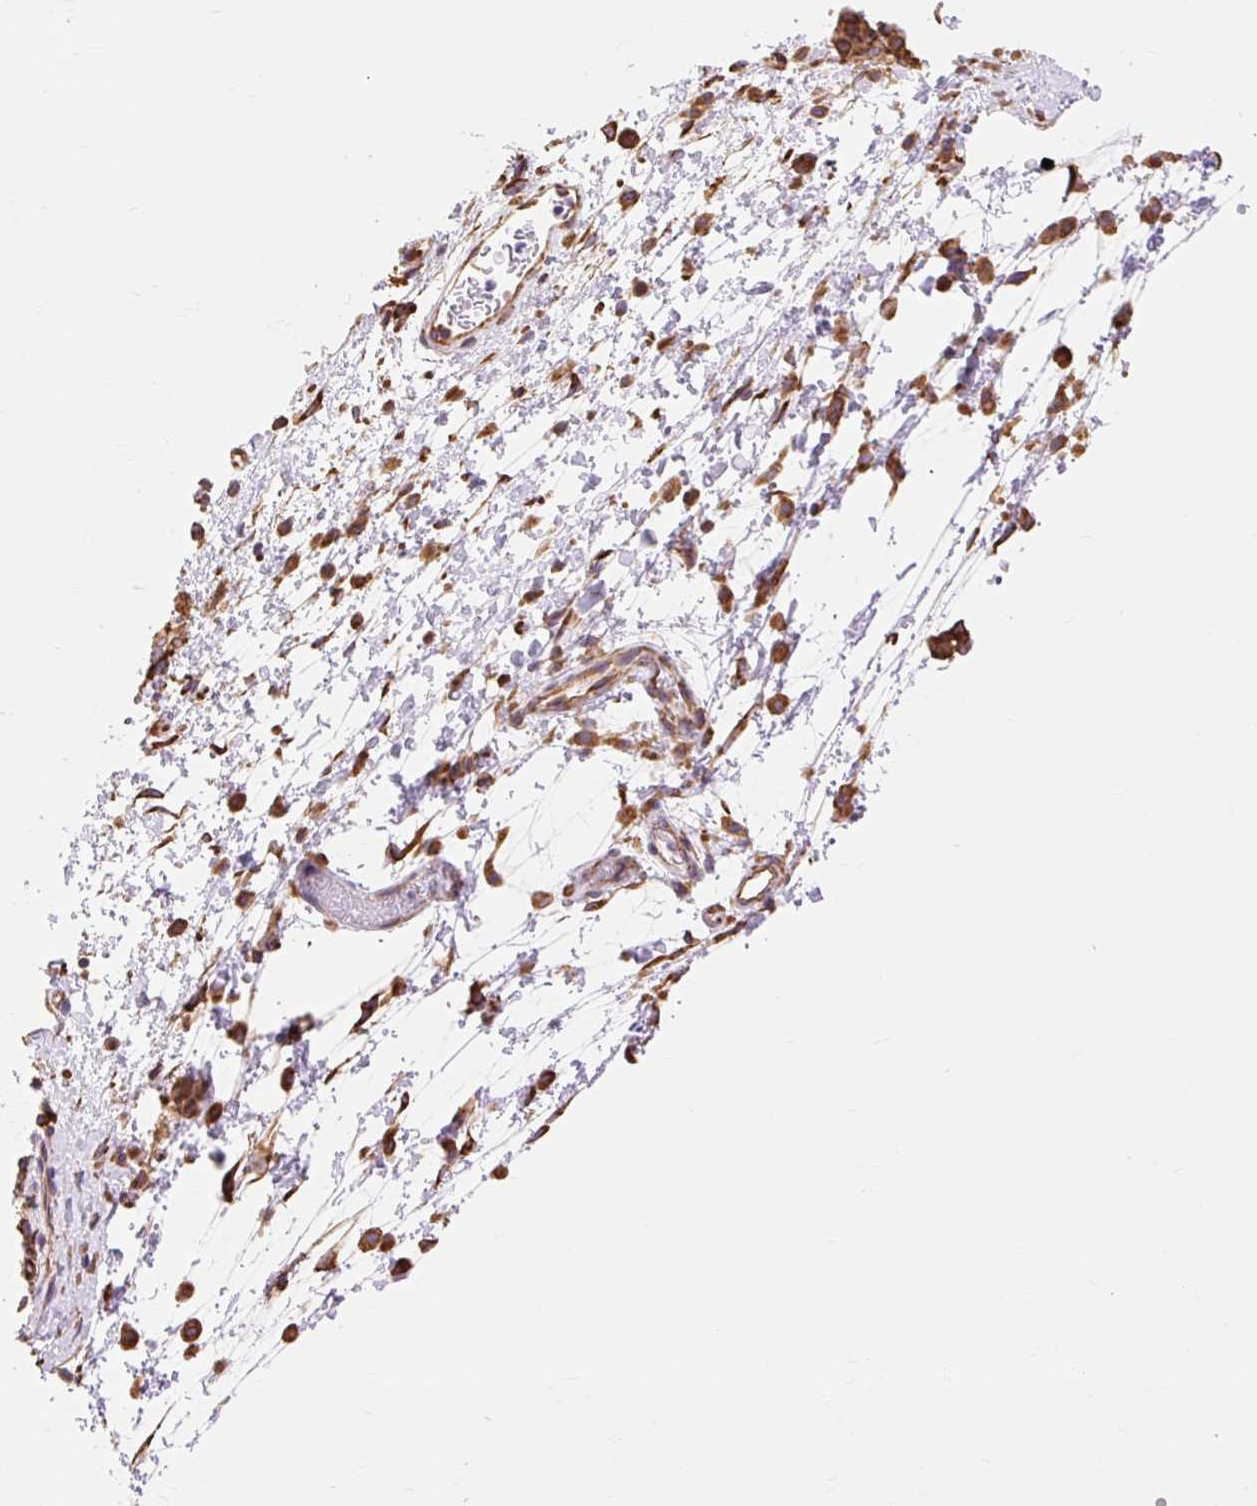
{"staining": {"intensity": "moderate", "quantity": ">75%", "location": "cytoplasmic/membranous"}, "tissue": "nasopharynx", "cell_type": "Respiratory epithelial cells", "image_type": "normal", "snomed": [{"axis": "morphology", "description": "Normal tissue, NOS"}, {"axis": "topography", "description": "Lymph node"}, {"axis": "topography", "description": "Cartilage tissue"}, {"axis": "topography", "description": "Nasopharynx"}], "caption": "Protein staining displays moderate cytoplasmic/membranous staining in about >75% of respiratory epithelial cells in unremarkable nasopharynx.", "gene": "ENSG00000260836", "patient": {"sex": "male", "age": 63}}